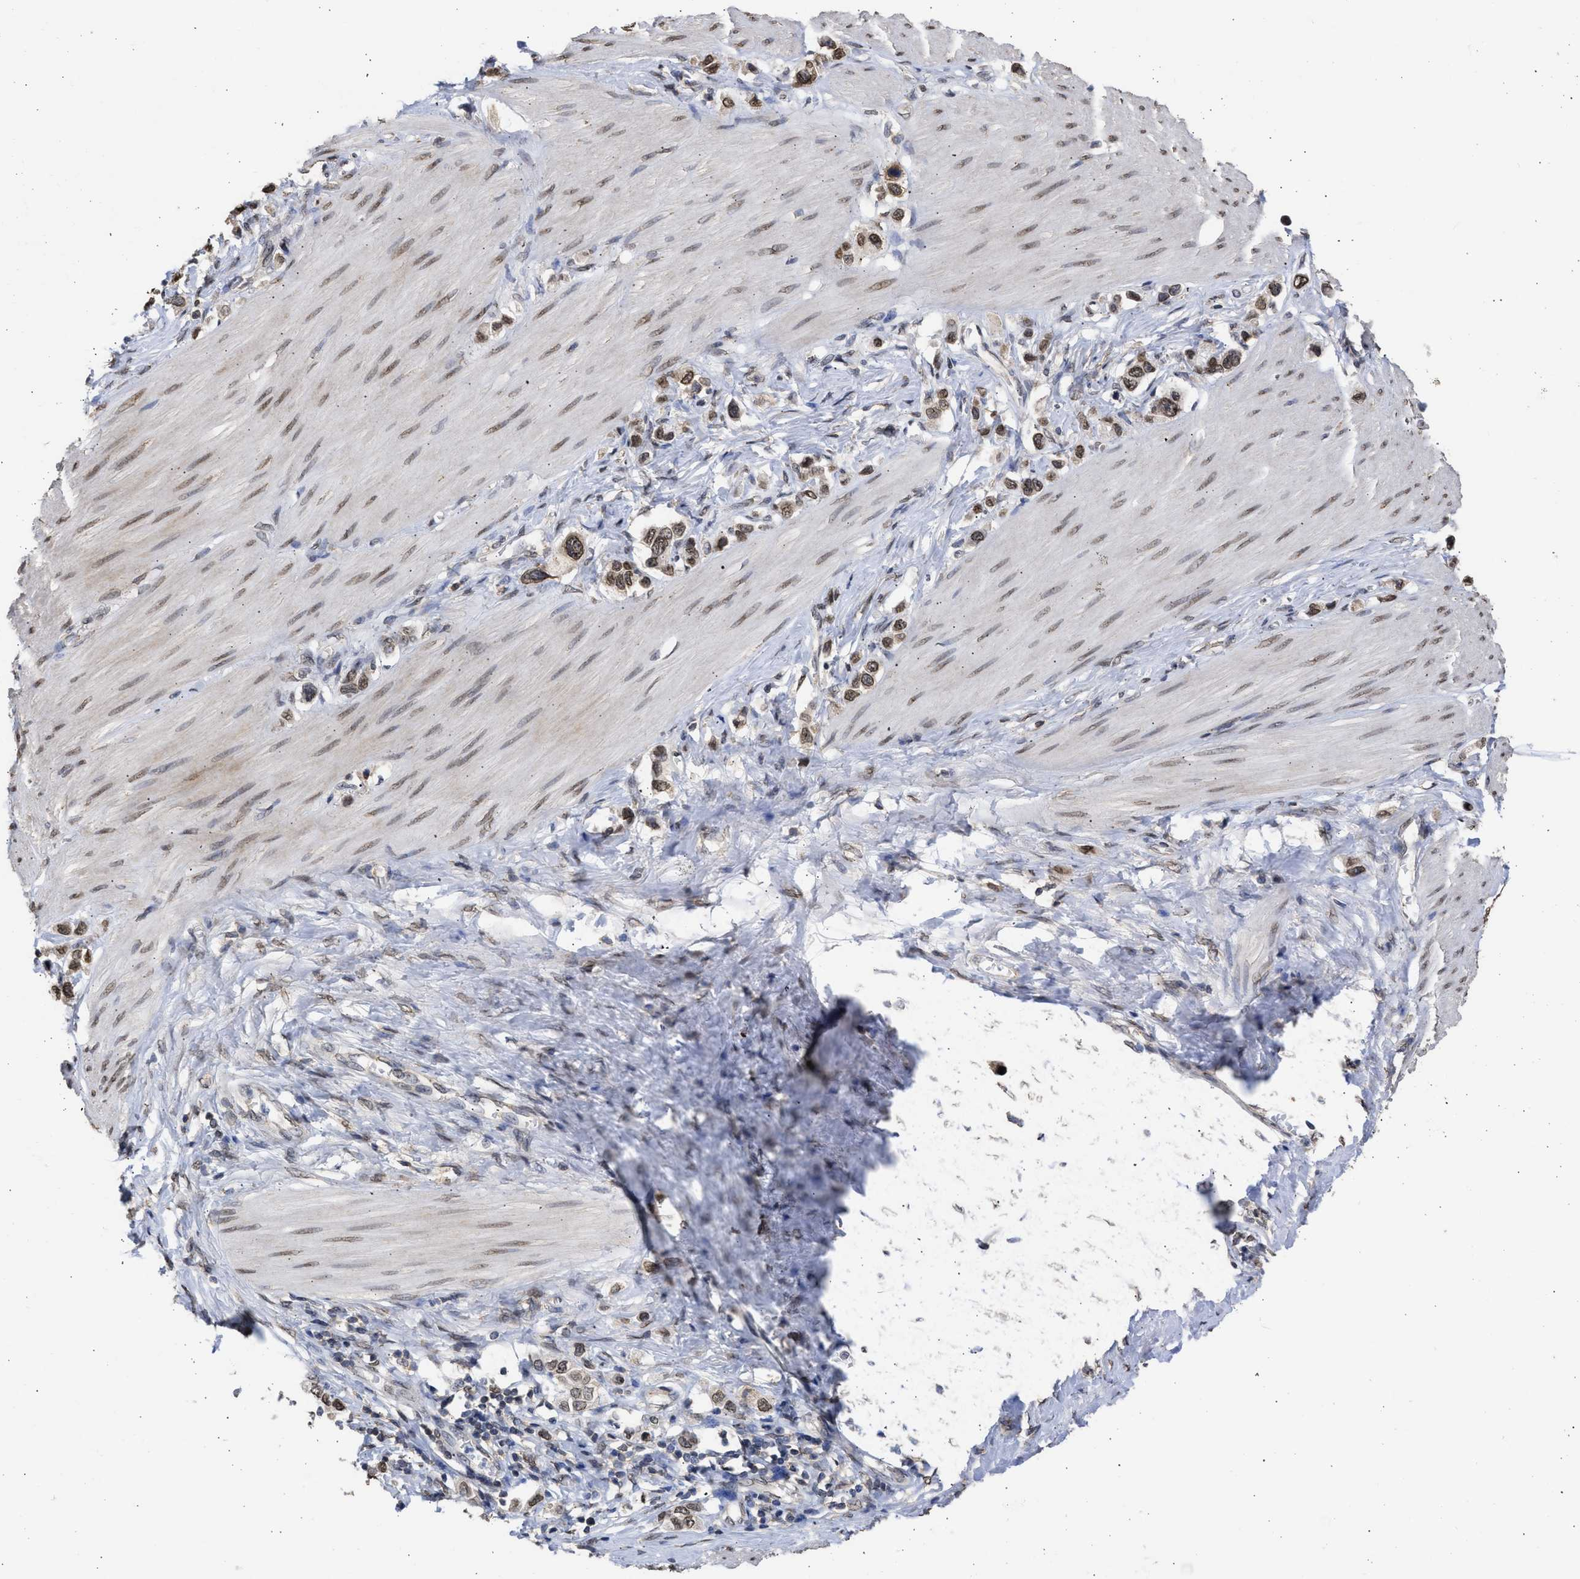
{"staining": {"intensity": "moderate", "quantity": ">75%", "location": "cytoplasmic/membranous,nuclear"}, "tissue": "stomach cancer", "cell_type": "Tumor cells", "image_type": "cancer", "snomed": [{"axis": "morphology", "description": "Adenocarcinoma, NOS"}, {"axis": "topography", "description": "Stomach"}], "caption": "Protein staining of adenocarcinoma (stomach) tissue demonstrates moderate cytoplasmic/membranous and nuclear positivity in about >75% of tumor cells.", "gene": "NUP35", "patient": {"sex": "female", "age": 65}}